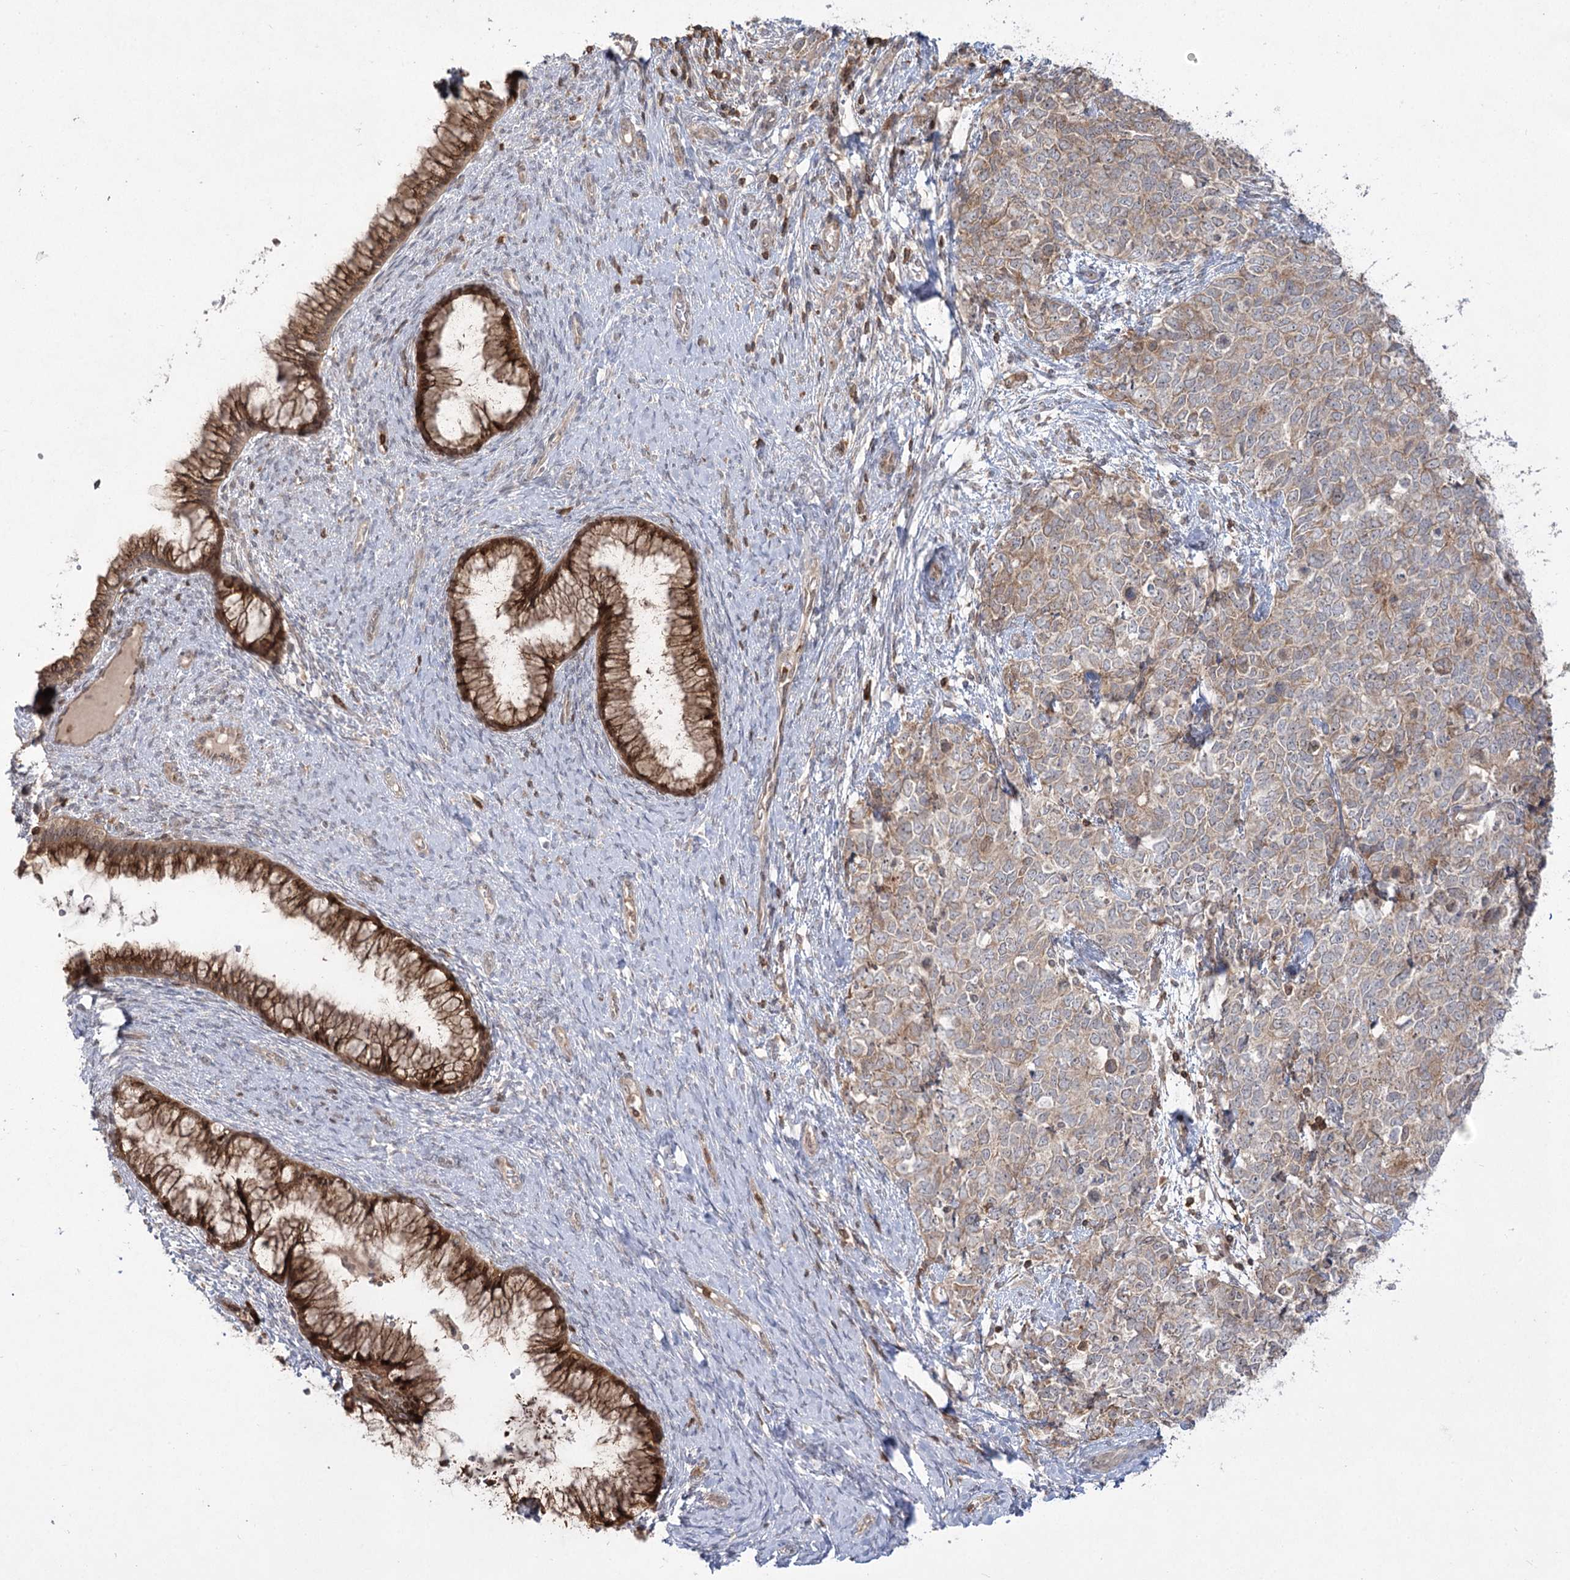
{"staining": {"intensity": "weak", "quantity": ">75%", "location": "cytoplasmic/membranous"}, "tissue": "cervical cancer", "cell_type": "Tumor cells", "image_type": "cancer", "snomed": [{"axis": "morphology", "description": "Squamous cell carcinoma, NOS"}, {"axis": "topography", "description": "Cervix"}], "caption": "Cervical cancer (squamous cell carcinoma) was stained to show a protein in brown. There is low levels of weak cytoplasmic/membranous staining in approximately >75% of tumor cells.", "gene": "SYTL1", "patient": {"sex": "female", "age": 63}}